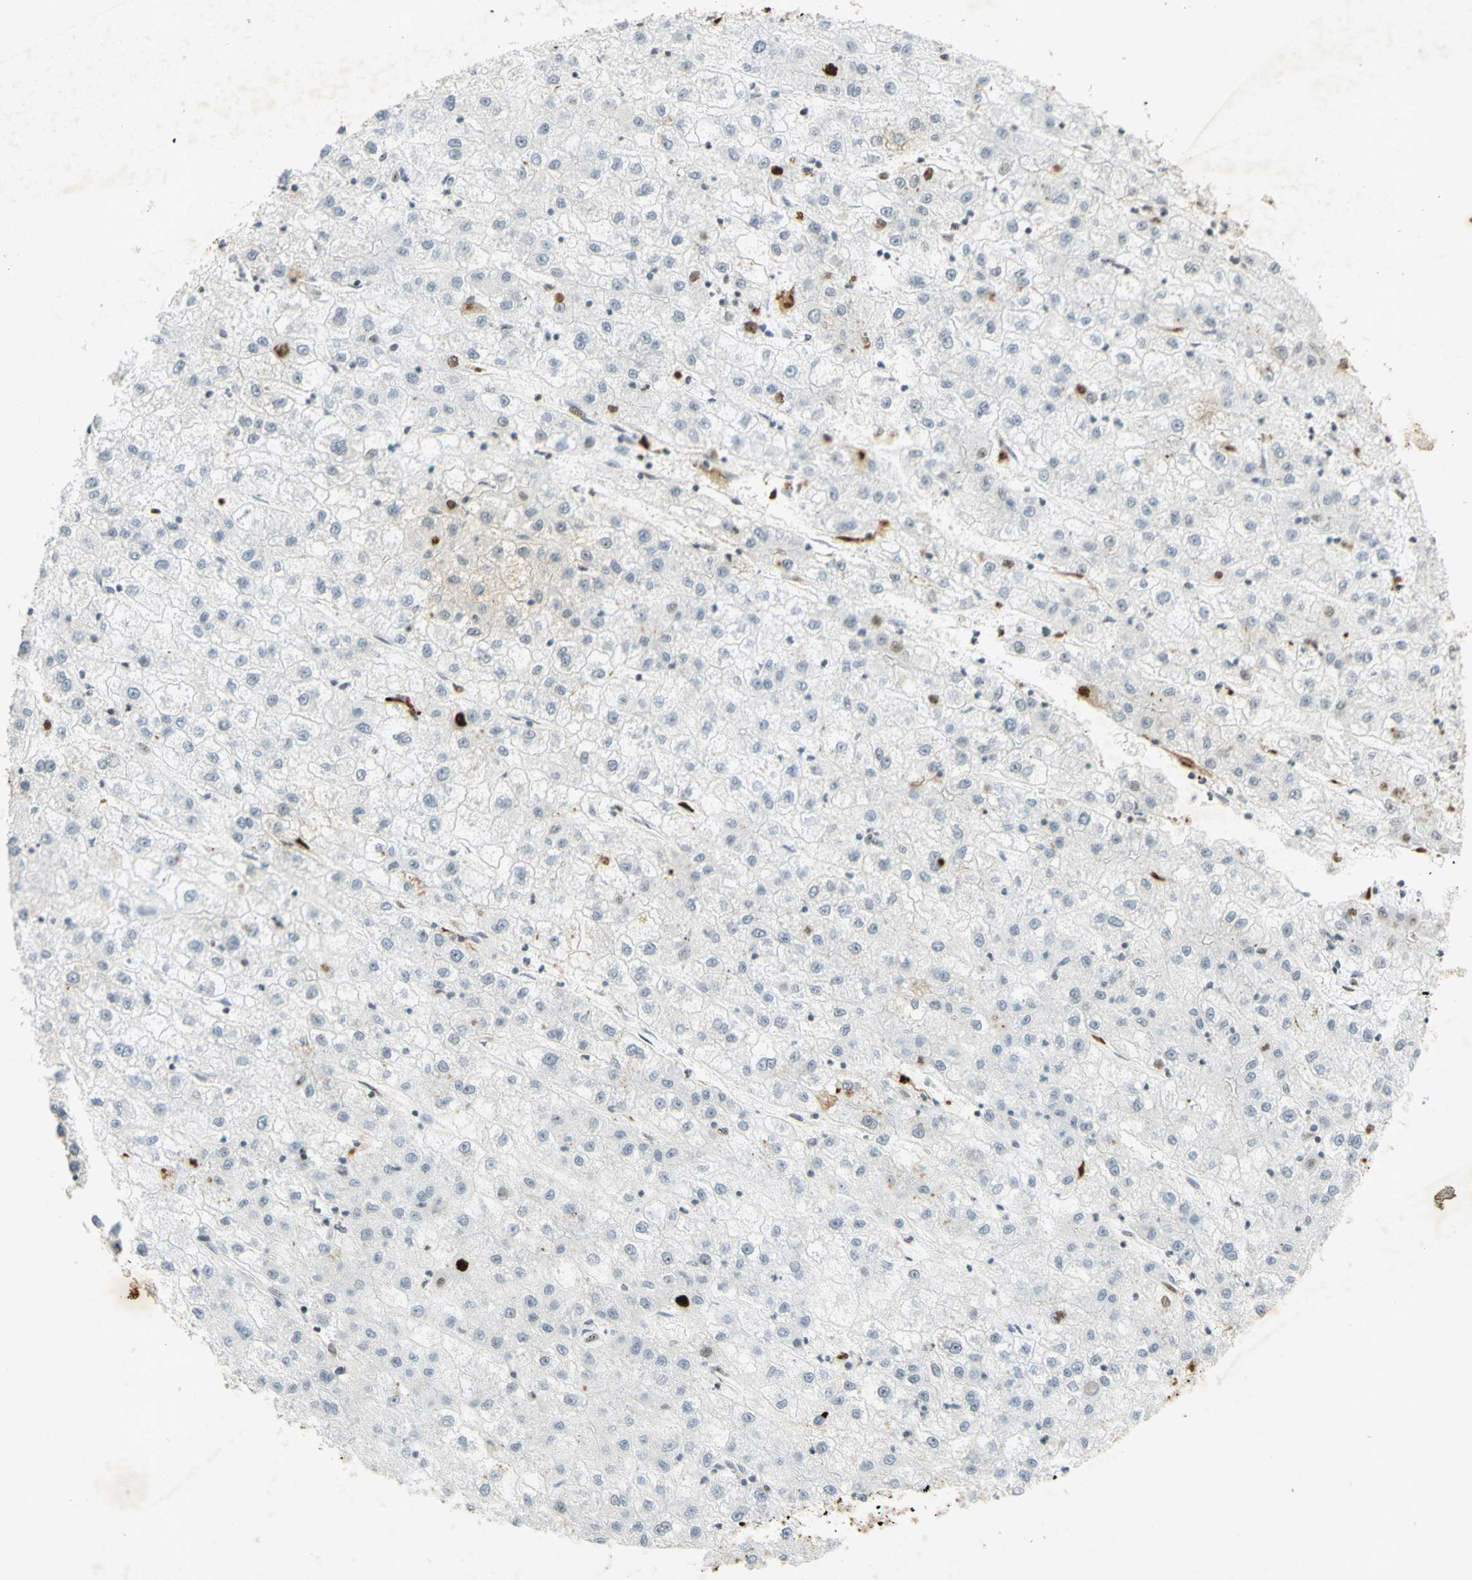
{"staining": {"intensity": "negative", "quantity": "none", "location": "none"}, "tissue": "liver cancer", "cell_type": "Tumor cells", "image_type": "cancer", "snomed": [{"axis": "morphology", "description": "Carcinoma, Hepatocellular, NOS"}, {"axis": "topography", "description": "Liver"}], "caption": "IHC micrograph of liver hepatocellular carcinoma stained for a protein (brown), which demonstrates no expression in tumor cells.", "gene": "IRF1", "patient": {"sex": "male", "age": 72}}